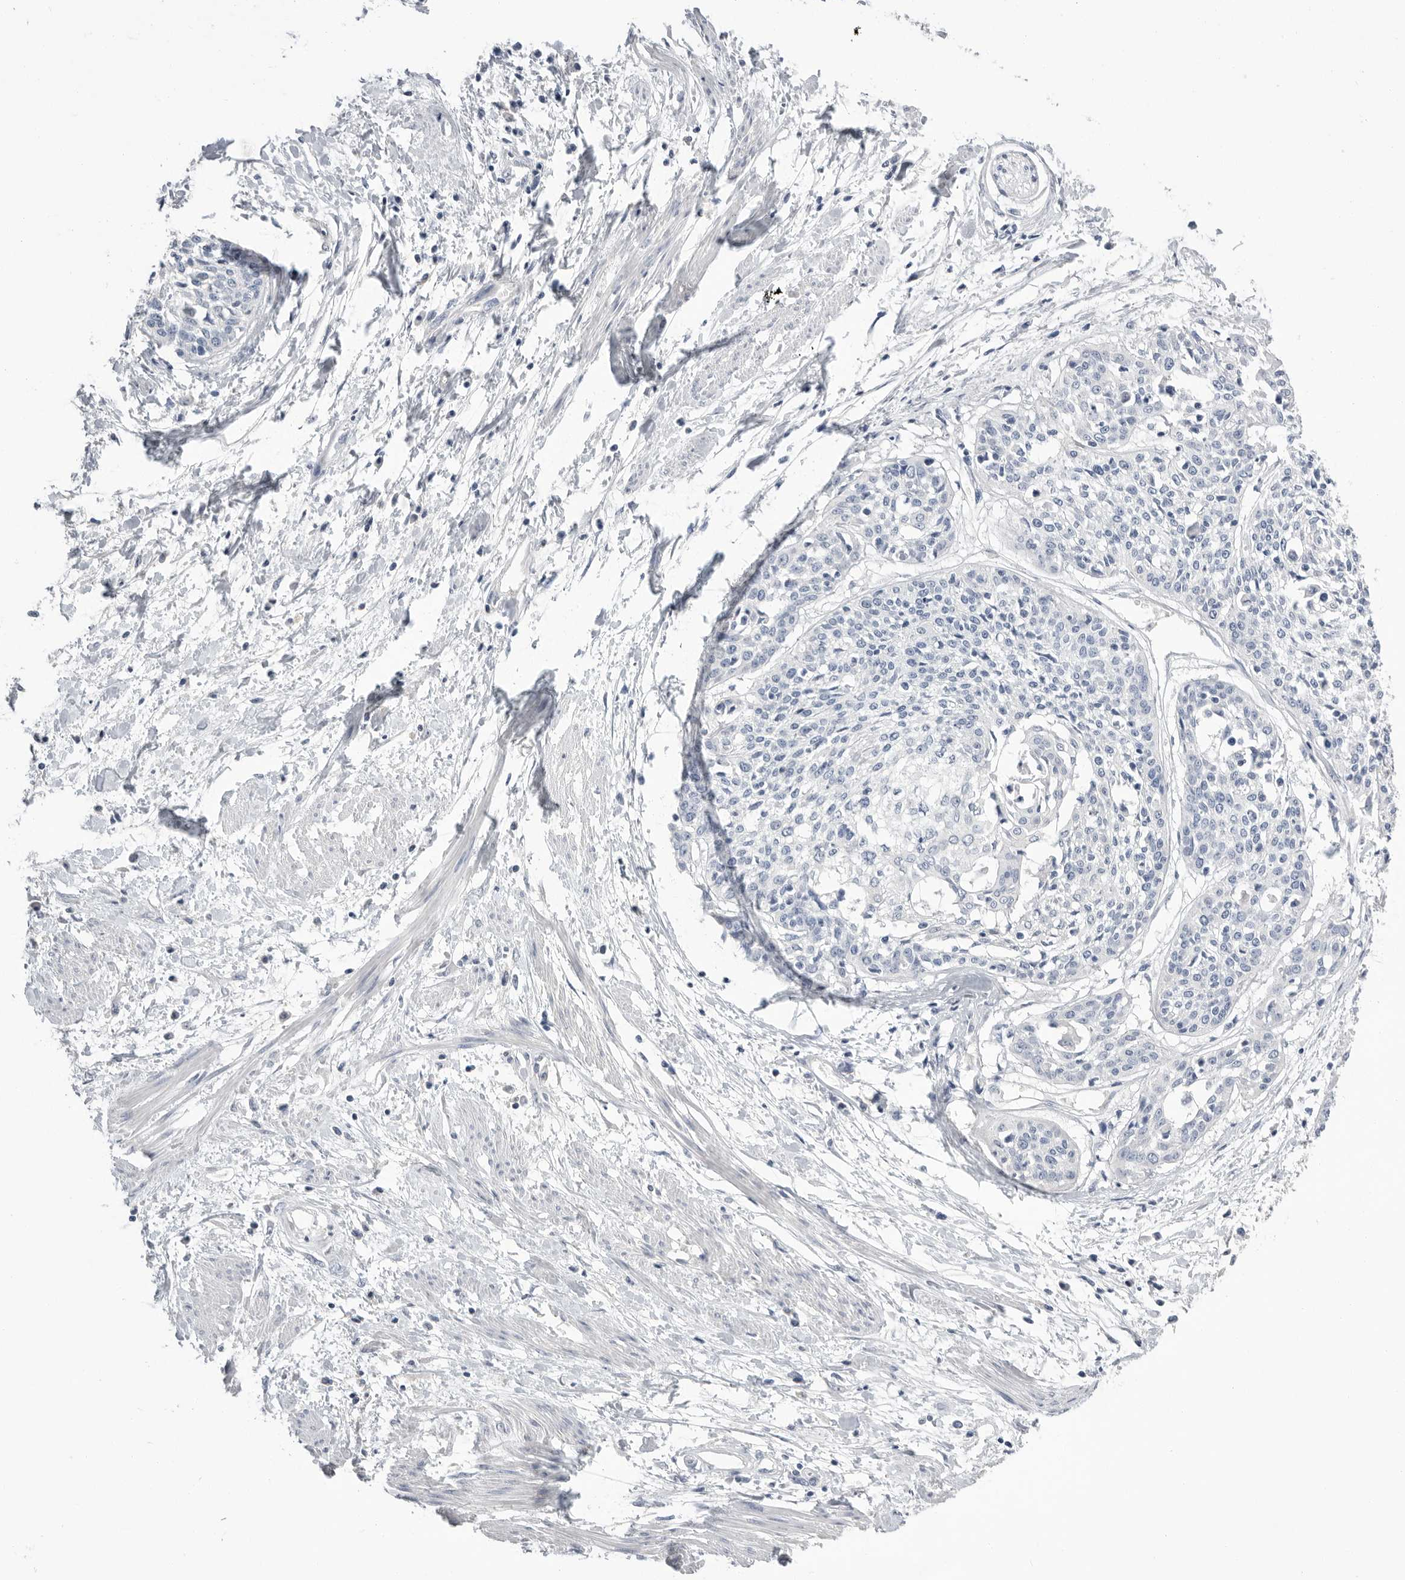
{"staining": {"intensity": "negative", "quantity": "none", "location": "none"}, "tissue": "cervical cancer", "cell_type": "Tumor cells", "image_type": "cancer", "snomed": [{"axis": "morphology", "description": "Squamous cell carcinoma, NOS"}, {"axis": "topography", "description": "Cervix"}], "caption": "A high-resolution micrograph shows immunohistochemistry (IHC) staining of squamous cell carcinoma (cervical), which displays no significant expression in tumor cells.", "gene": "APOA2", "patient": {"sex": "female", "age": 57}}